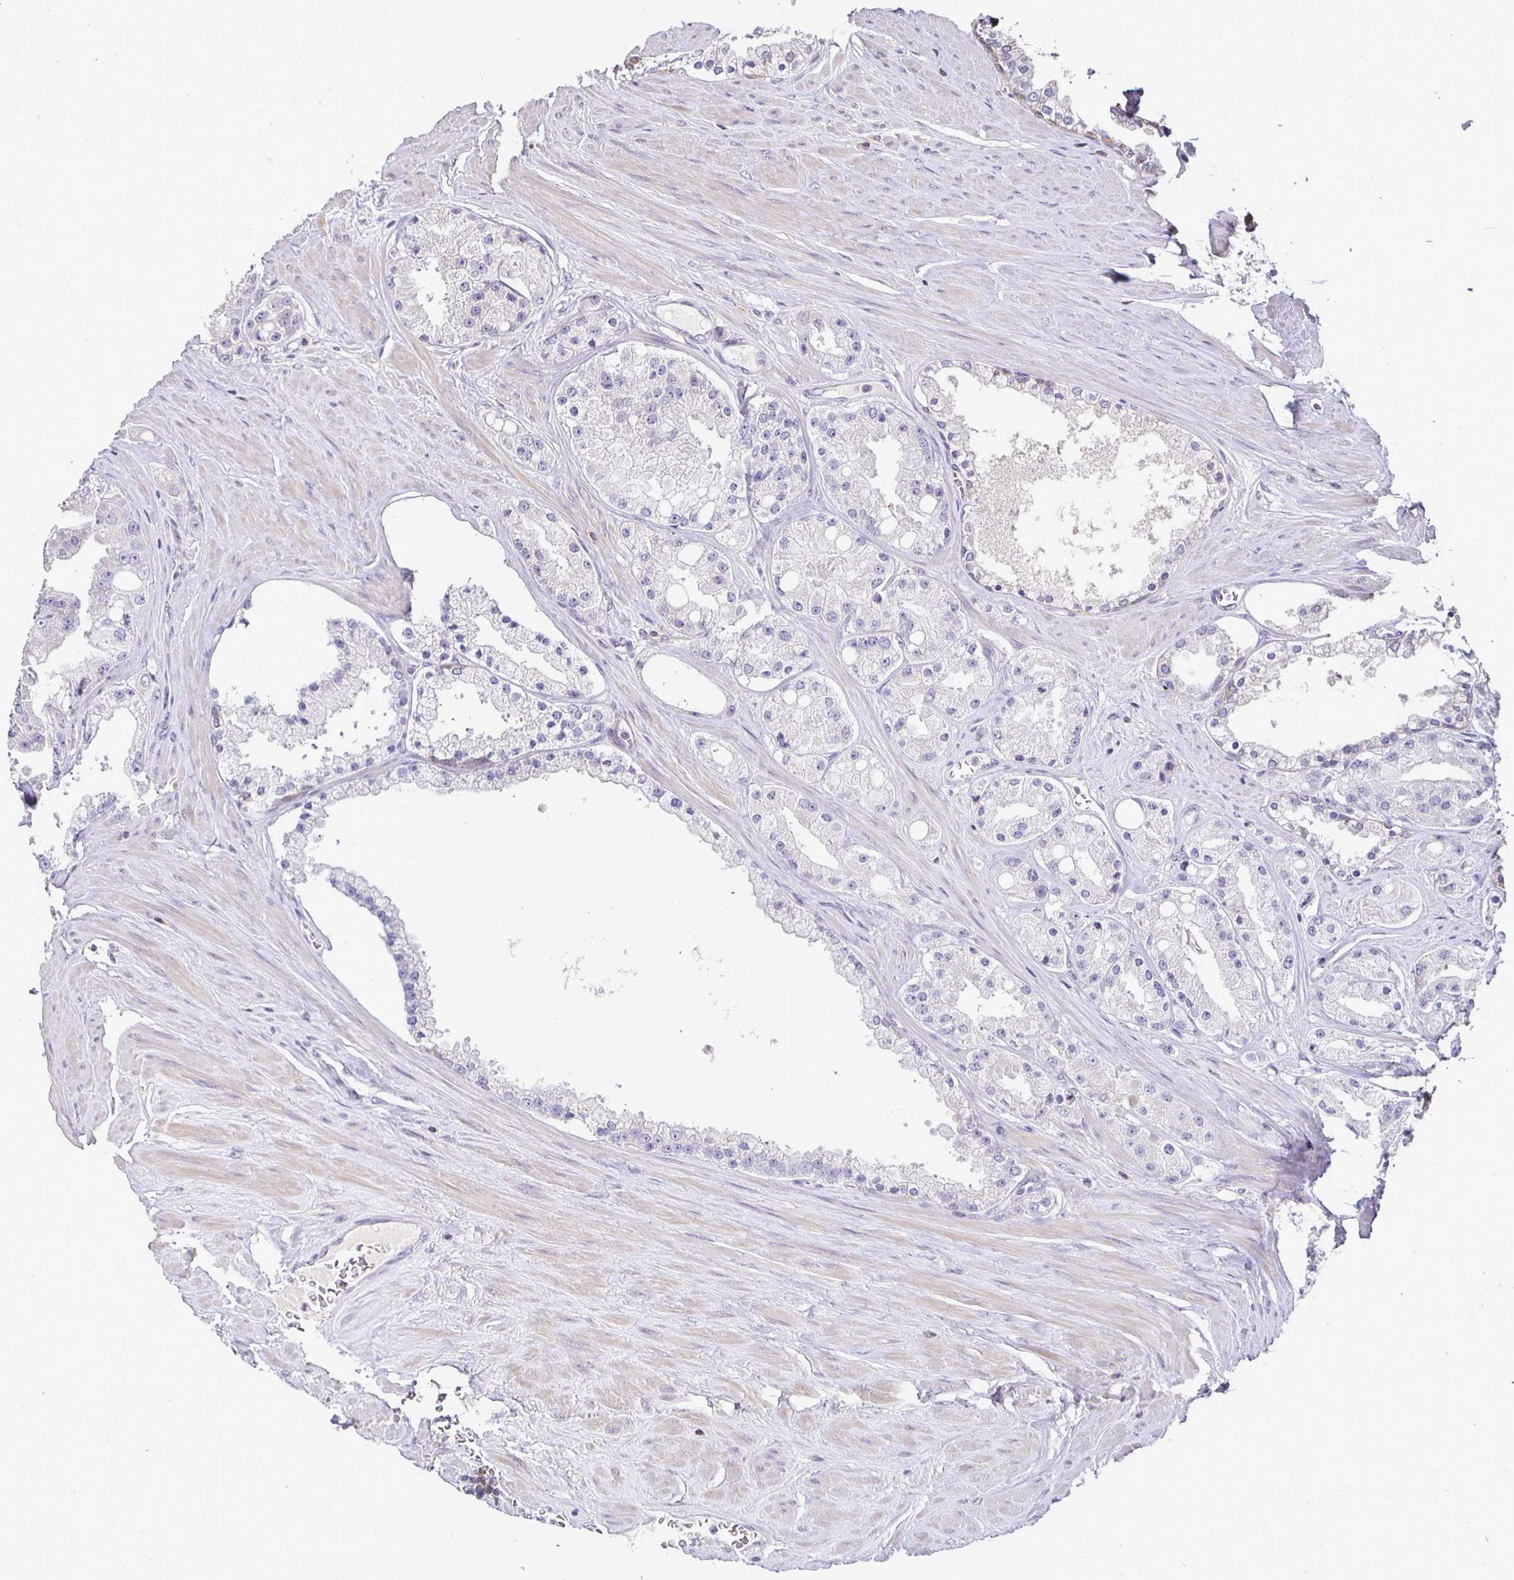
{"staining": {"intensity": "negative", "quantity": "none", "location": "none"}, "tissue": "prostate cancer", "cell_type": "Tumor cells", "image_type": "cancer", "snomed": [{"axis": "morphology", "description": "Adenocarcinoma, High grade"}, {"axis": "topography", "description": "Prostate"}], "caption": "Immunohistochemistry (IHC) photomicrograph of prostate cancer stained for a protein (brown), which exhibits no staining in tumor cells.", "gene": "SHISA4", "patient": {"sex": "male", "age": 66}}